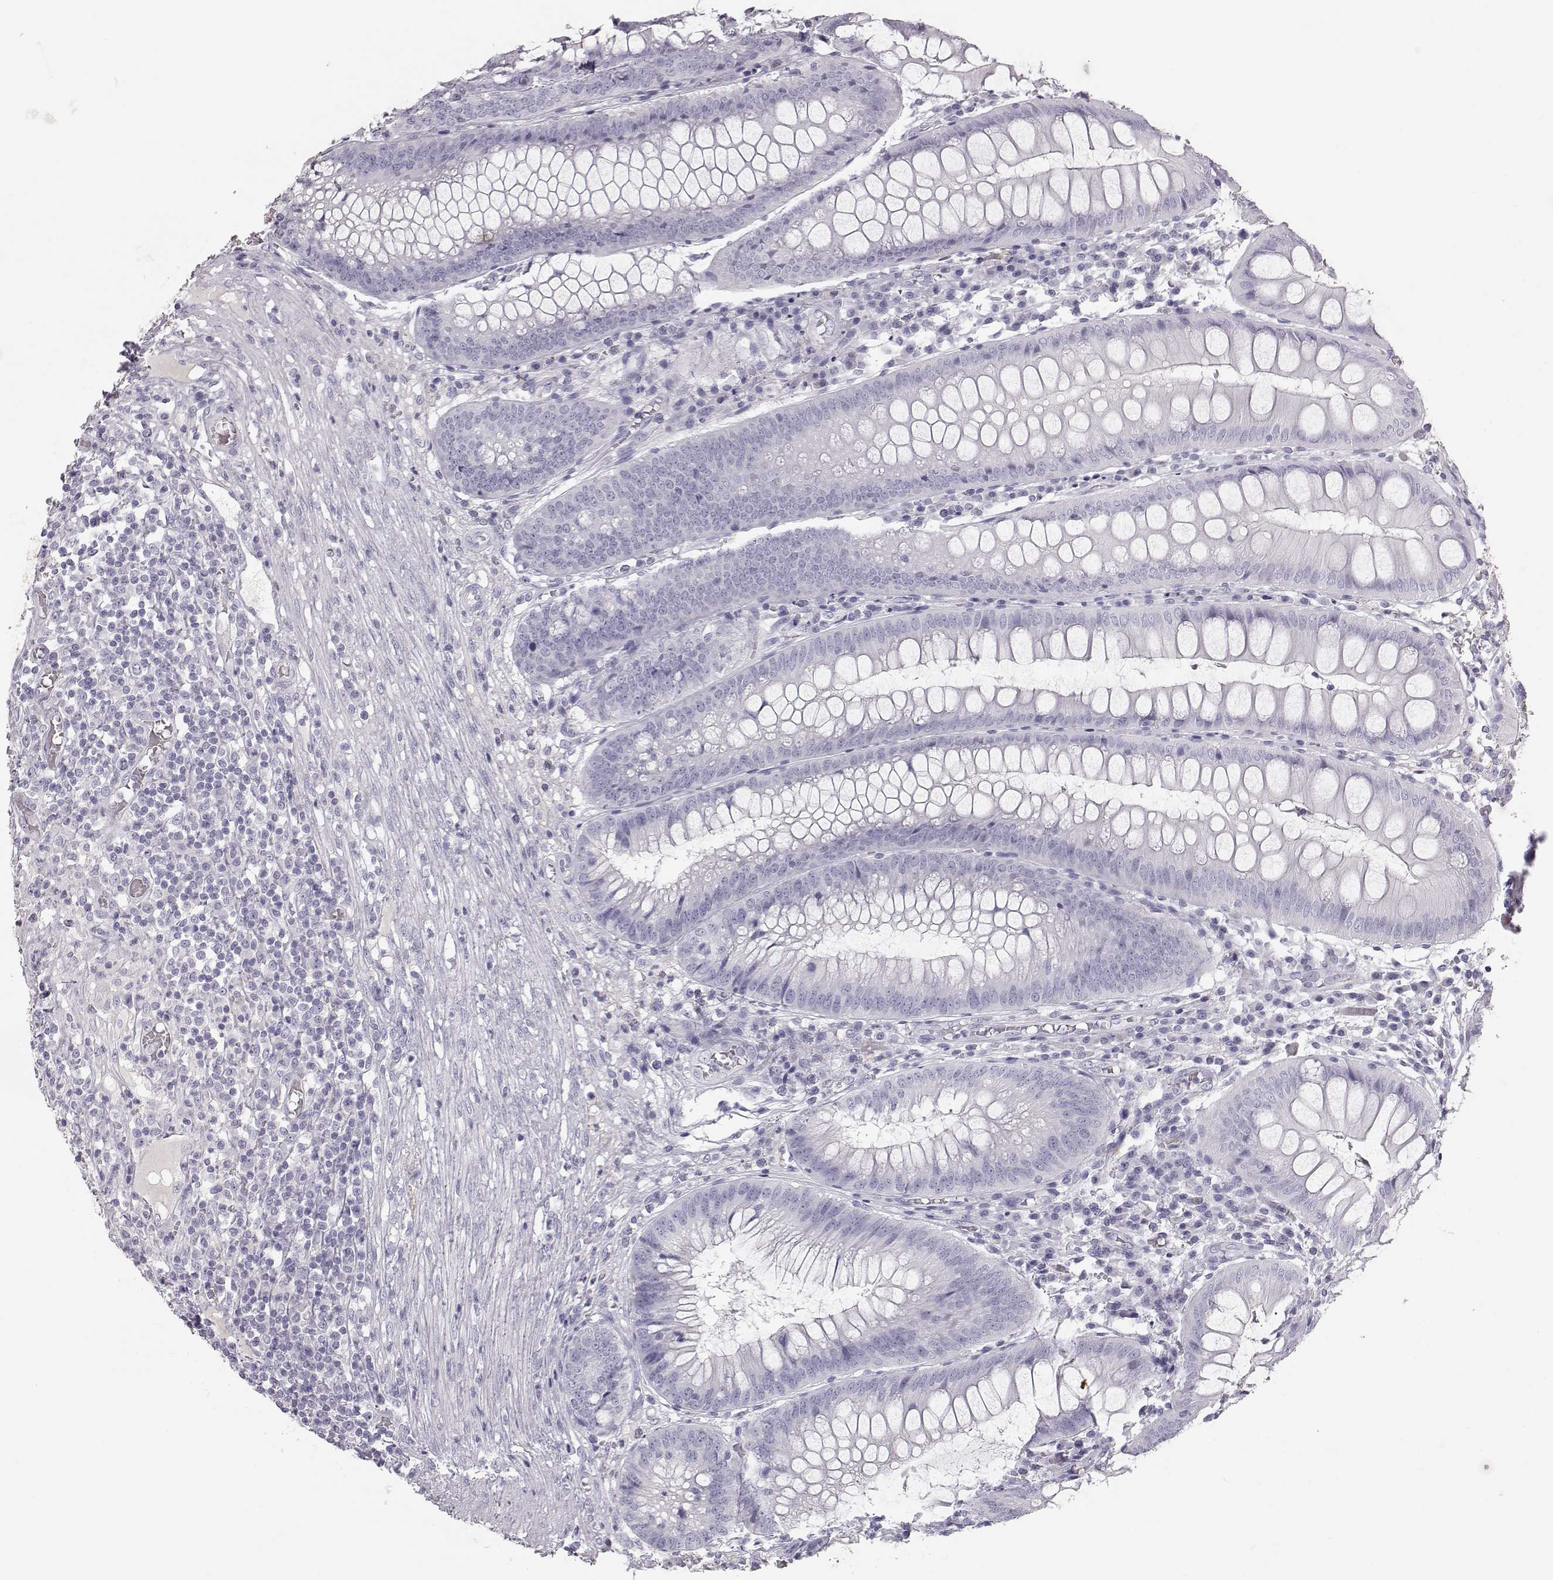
{"staining": {"intensity": "negative", "quantity": "none", "location": "none"}, "tissue": "appendix", "cell_type": "Glandular cells", "image_type": "normal", "snomed": [{"axis": "morphology", "description": "Normal tissue, NOS"}, {"axis": "morphology", "description": "Inflammation, NOS"}, {"axis": "topography", "description": "Appendix"}], "caption": "Glandular cells are negative for protein expression in benign human appendix. The staining was performed using DAB (3,3'-diaminobenzidine) to visualize the protein expression in brown, while the nuclei were stained in blue with hematoxylin (Magnification: 20x).", "gene": "KRTAP16", "patient": {"sex": "male", "age": 16}}